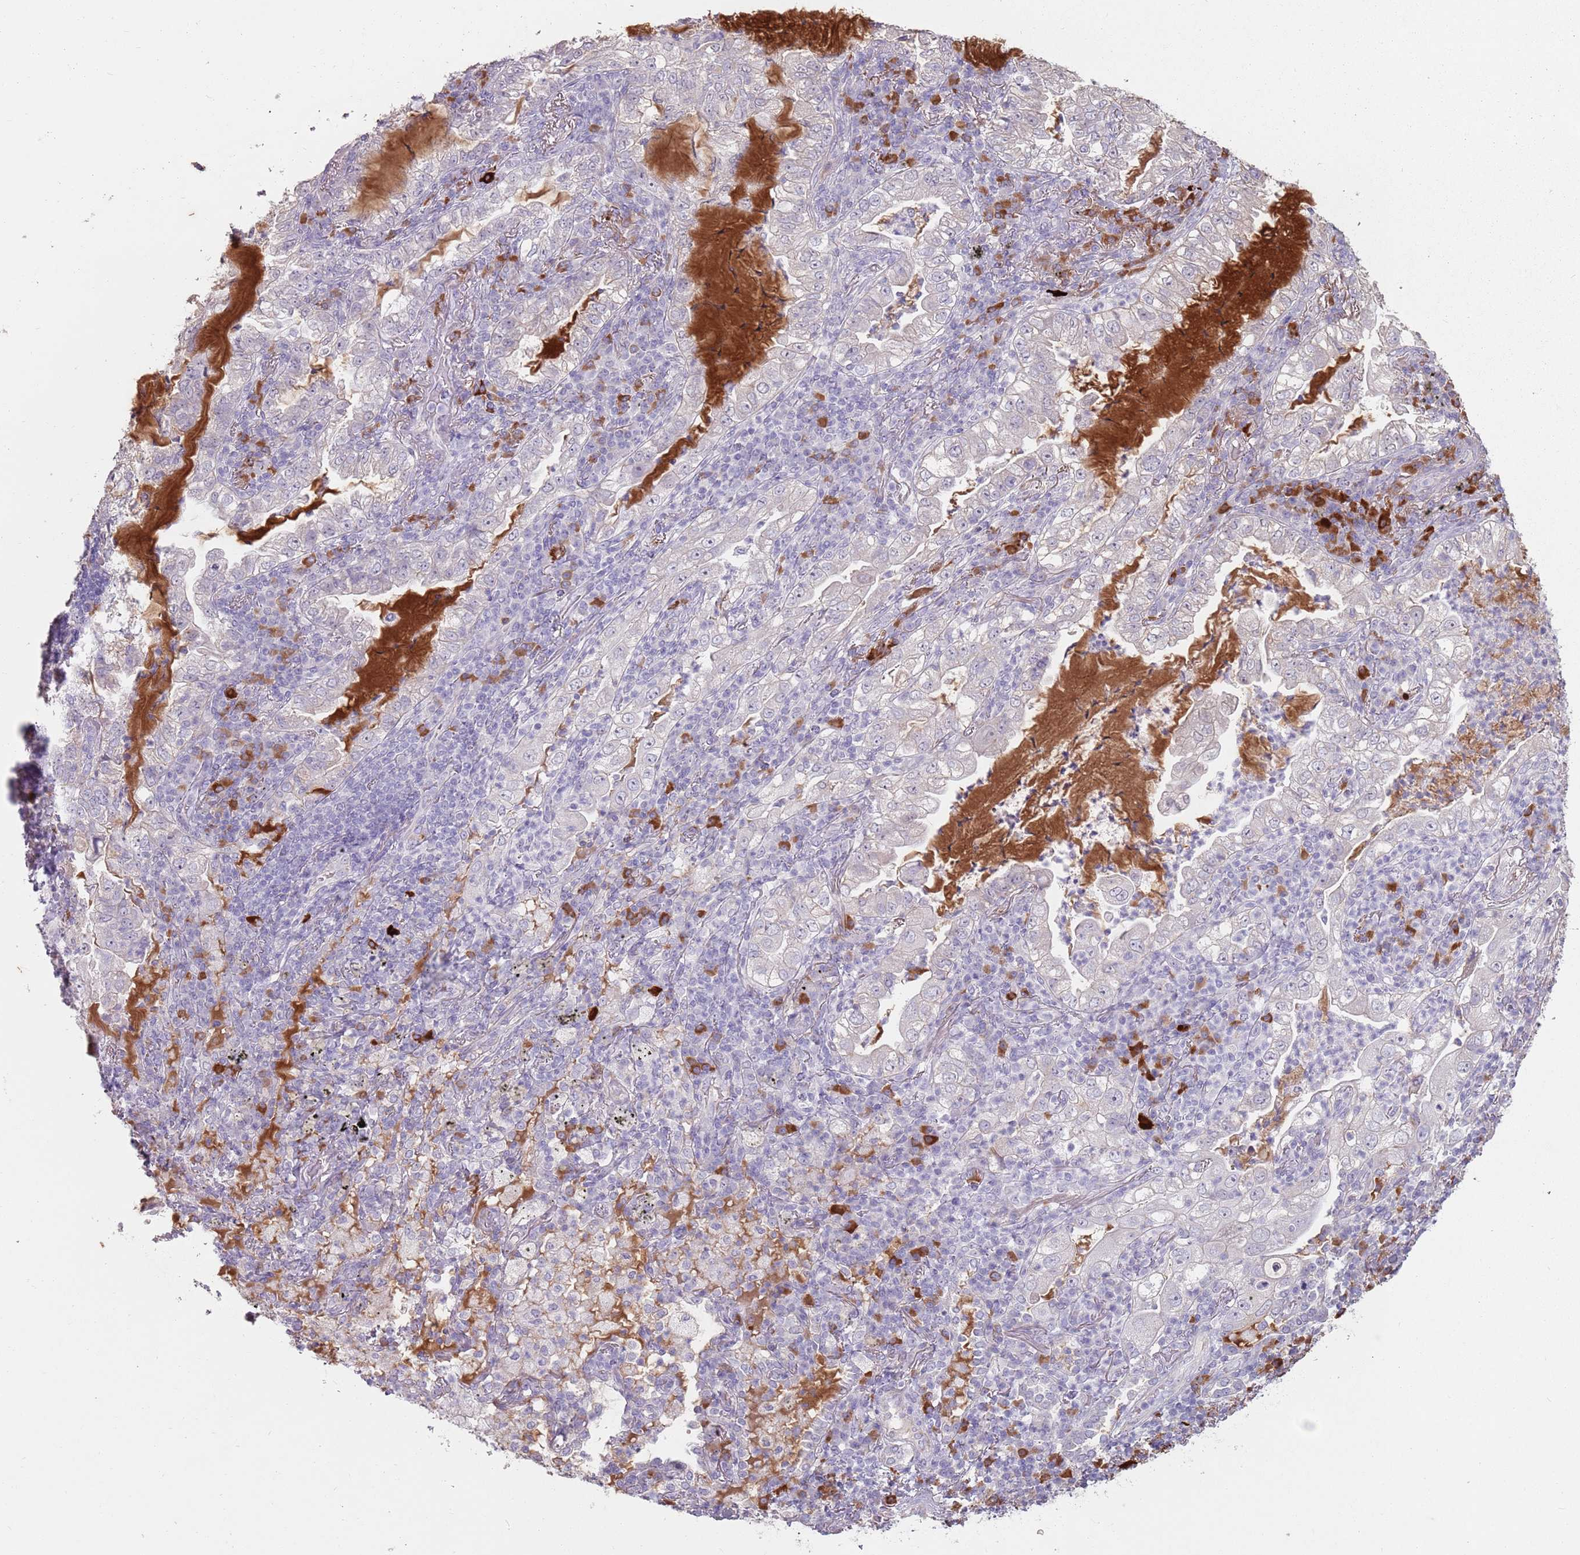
{"staining": {"intensity": "negative", "quantity": "none", "location": "none"}, "tissue": "lung cancer", "cell_type": "Tumor cells", "image_type": "cancer", "snomed": [{"axis": "morphology", "description": "Adenocarcinoma, NOS"}, {"axis": "topography", "description": "Lung"}], "caption": "The photomicrograph shows no staining of tumor cells in lung cancer. The staining was performed using DAB to visualize the protein expression in brown, while the nuclei were stained in blue with hematoxylin (Magnification: 20x).", "gene": "STYK1", "patient": {"sex": "female", "age": 73}}